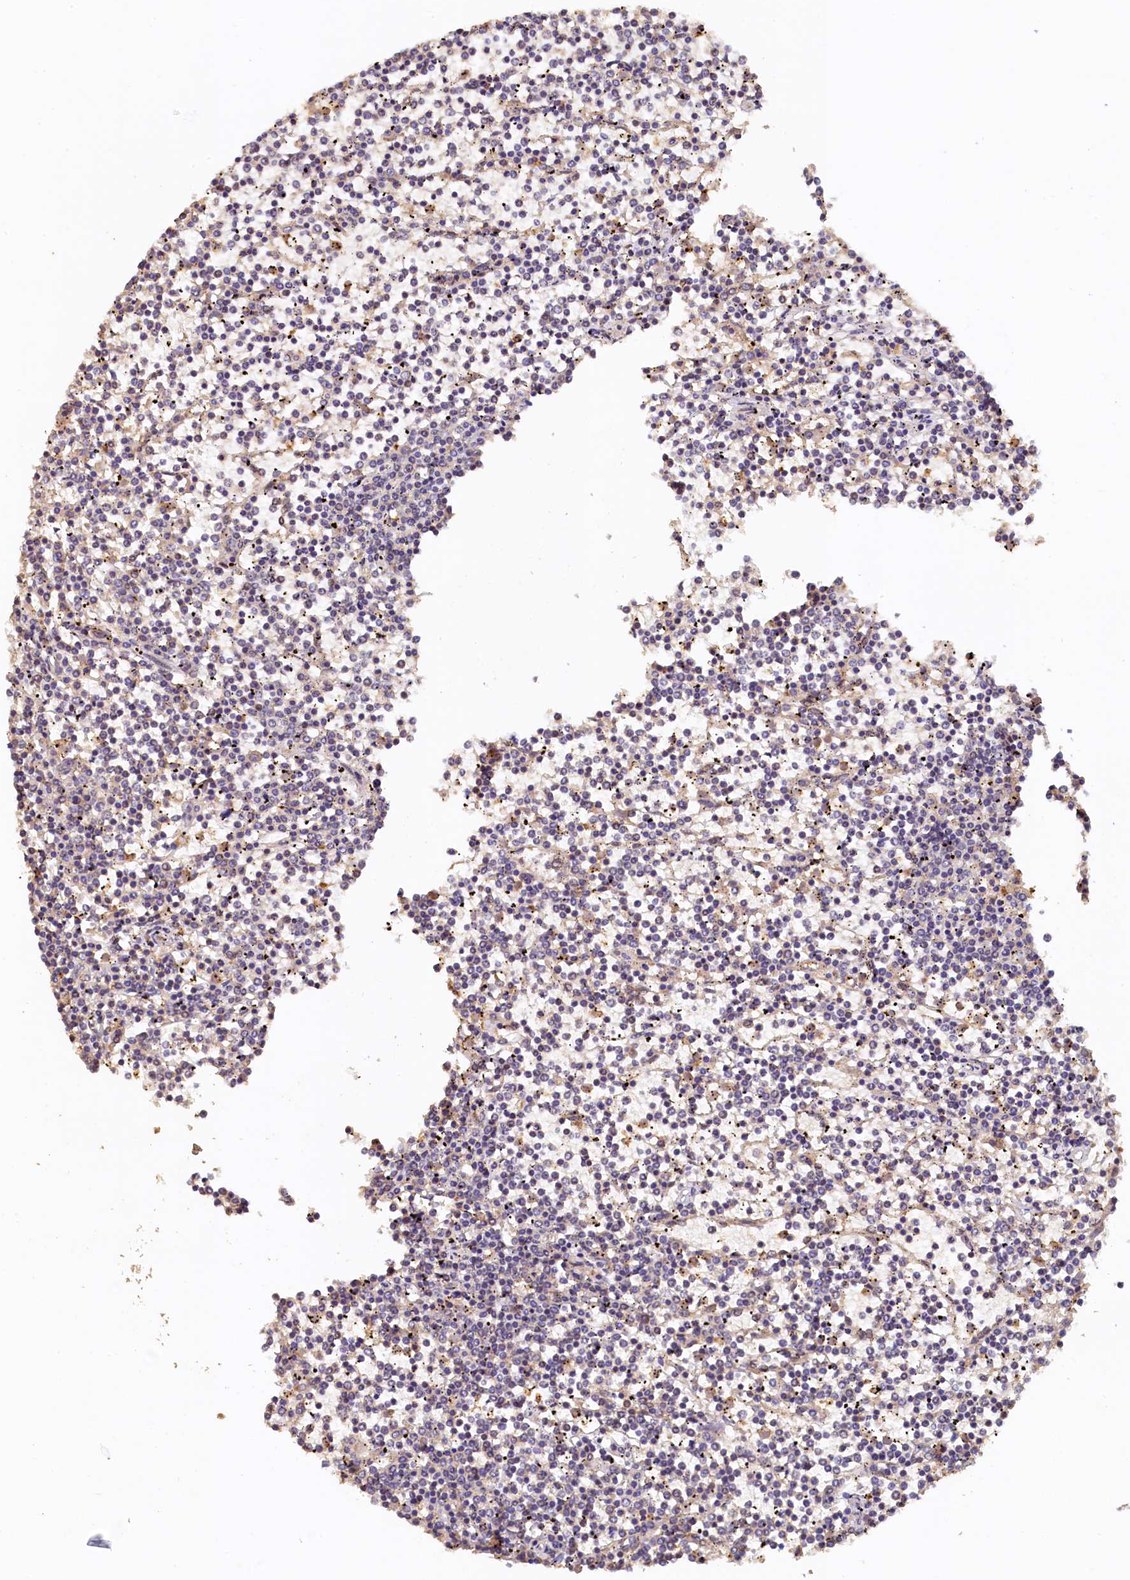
{"staining": {"intensity": "negative", "quantity": "none", "location": "none"}, "tissue": "lymphoma", "cell_type": "Tumor cells", "image_type": "cancer", "snomed": [{"axis": "morphology", "description": "Malignant lymphoma, non-Hodgkin's type, Low grade"}, {"axis": "topography", "description": "Spleen"}], "caption": "Tumor cells are negative for protein expression in human malignant lymphoma, non-Hodgkin's type (low-grade).", "gene": "UBL7", "patient": {"sex": "female", "age": 19}}